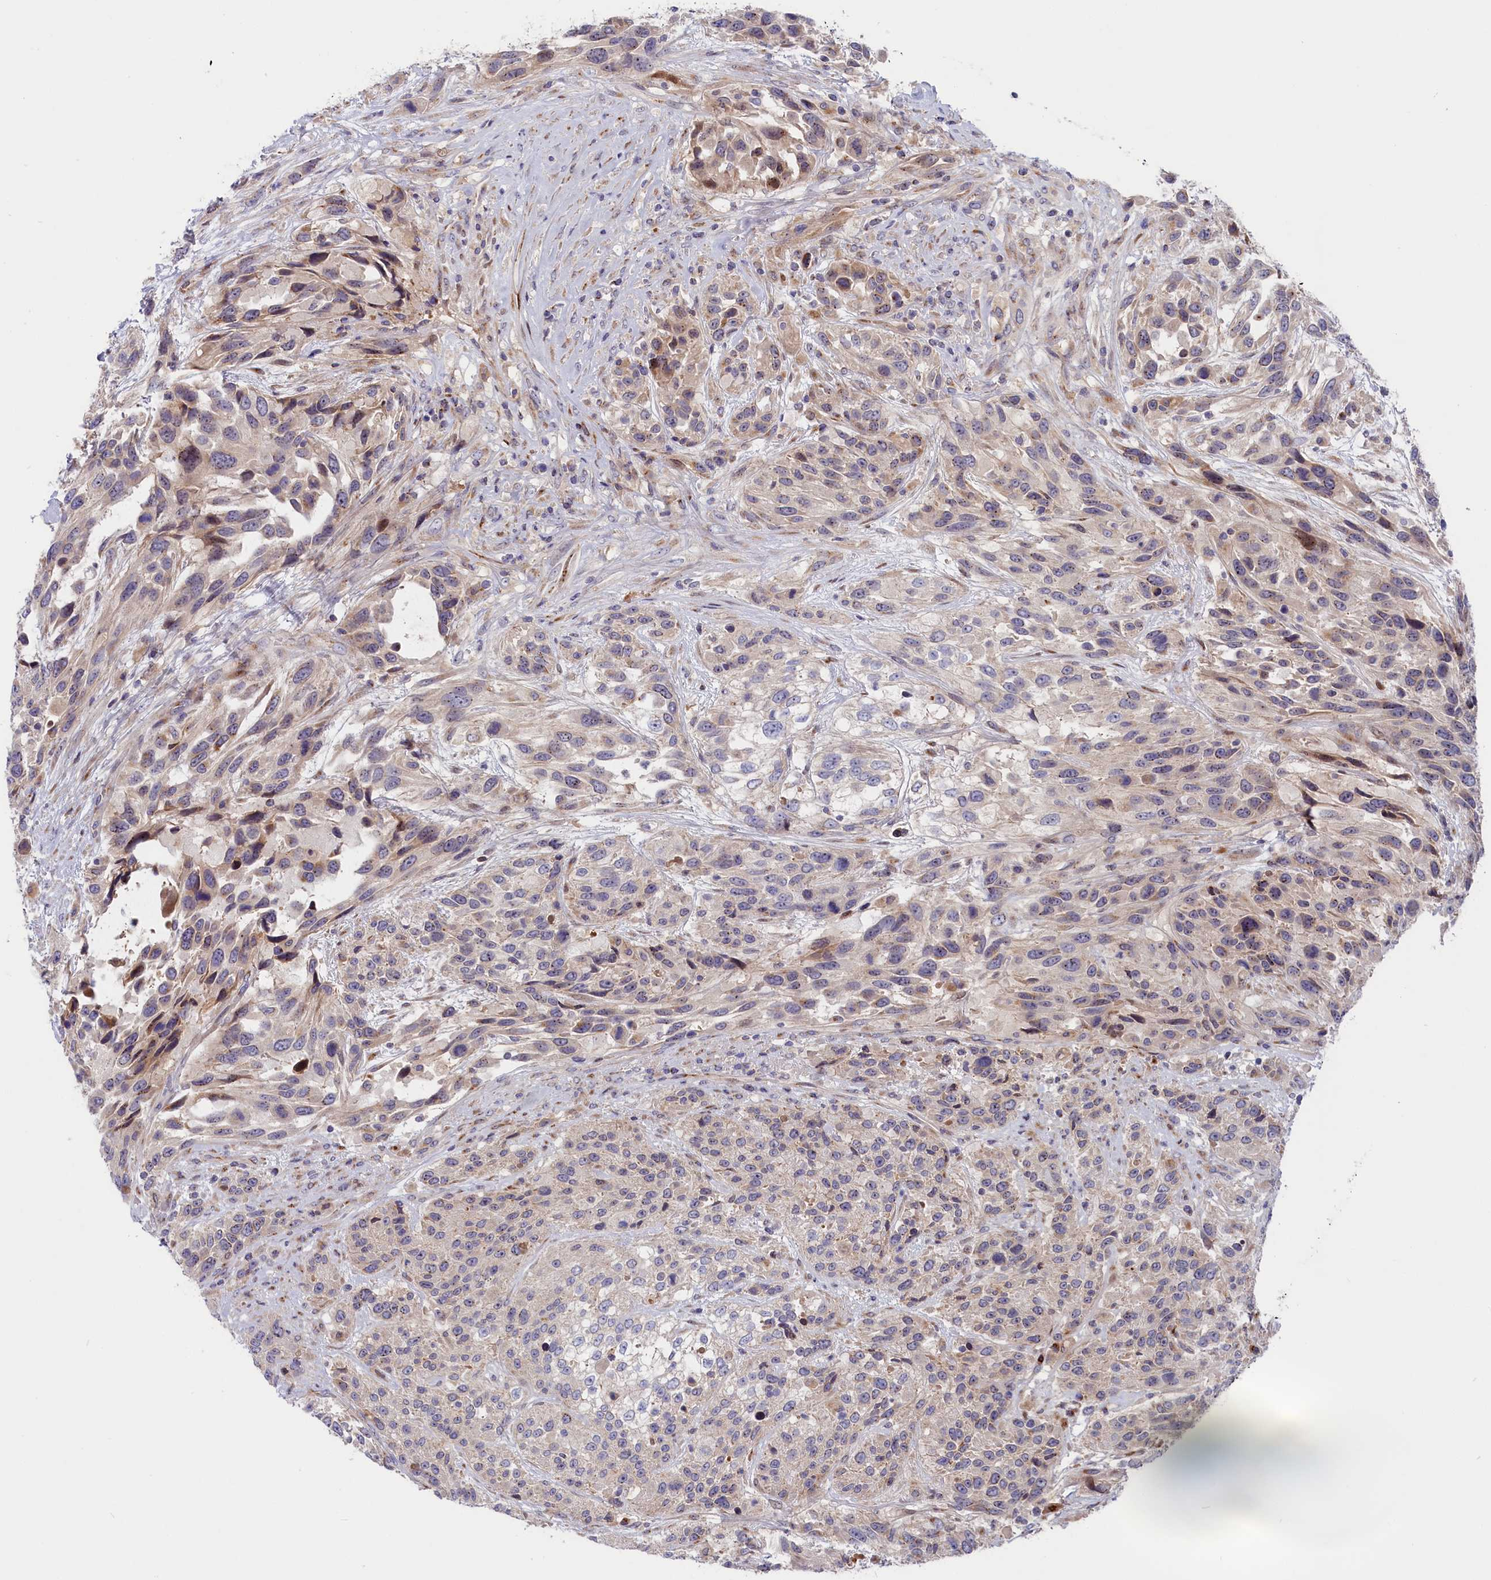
{"staining": {"intensity": "negative", "quantity": "none", "location": "none"}, "tissue": "urothelial cancer", "cell_type": "Tumor cells", "image_type": "cancer", "snomed": [{"axis": "morphology", "description": "Urothelial carcinoma, High grade"}, {"axis": "topography", "description": "Urinary bladder"}], "caption": "High-grade urothelial carcinoma was stained to show a protein in brown. There is no significant staining in tumor cells.", "gene": "CHST12", "patient": {"sex": "female", "age": 70}}